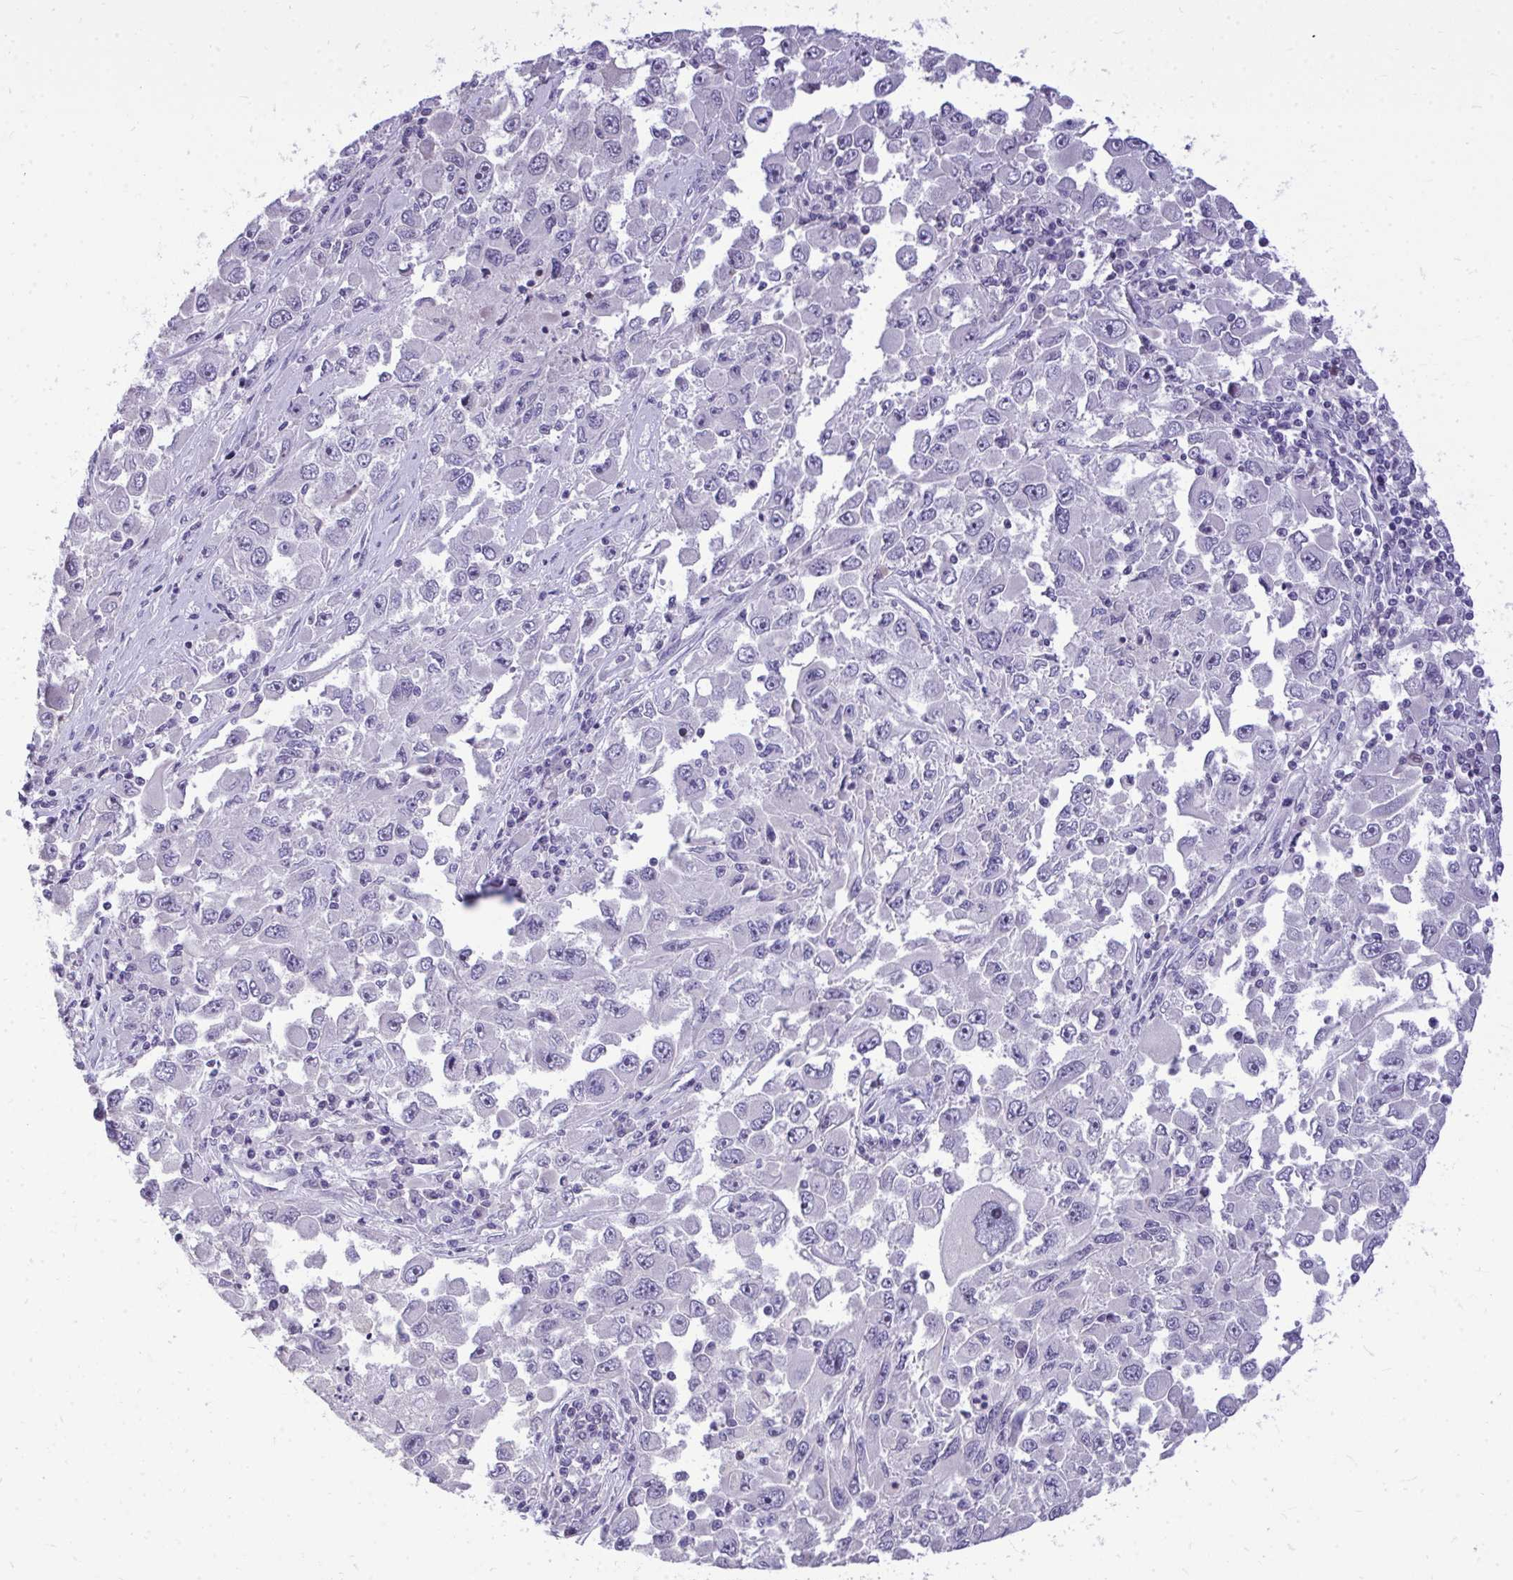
{"staining": {"intensity": "negative", "quantity": "none", "location": "none"}, "tissue": "melanoma", "cell_type": "Tumor cells", "image_type": "cancer", "snomed": [{"axis": "morphology", "description": "Malignant melanoma, Metastatic site"}, {"axis": "topography", "description": "Lymph node"}], "caption": "This is an immunohistochemistry (IHC) photomicrograph of malignant melanoma (metastatic site). There is no expression in tumor cells.", "gene": "DLX4", "patient": {"sex": "female", "age": 67}}